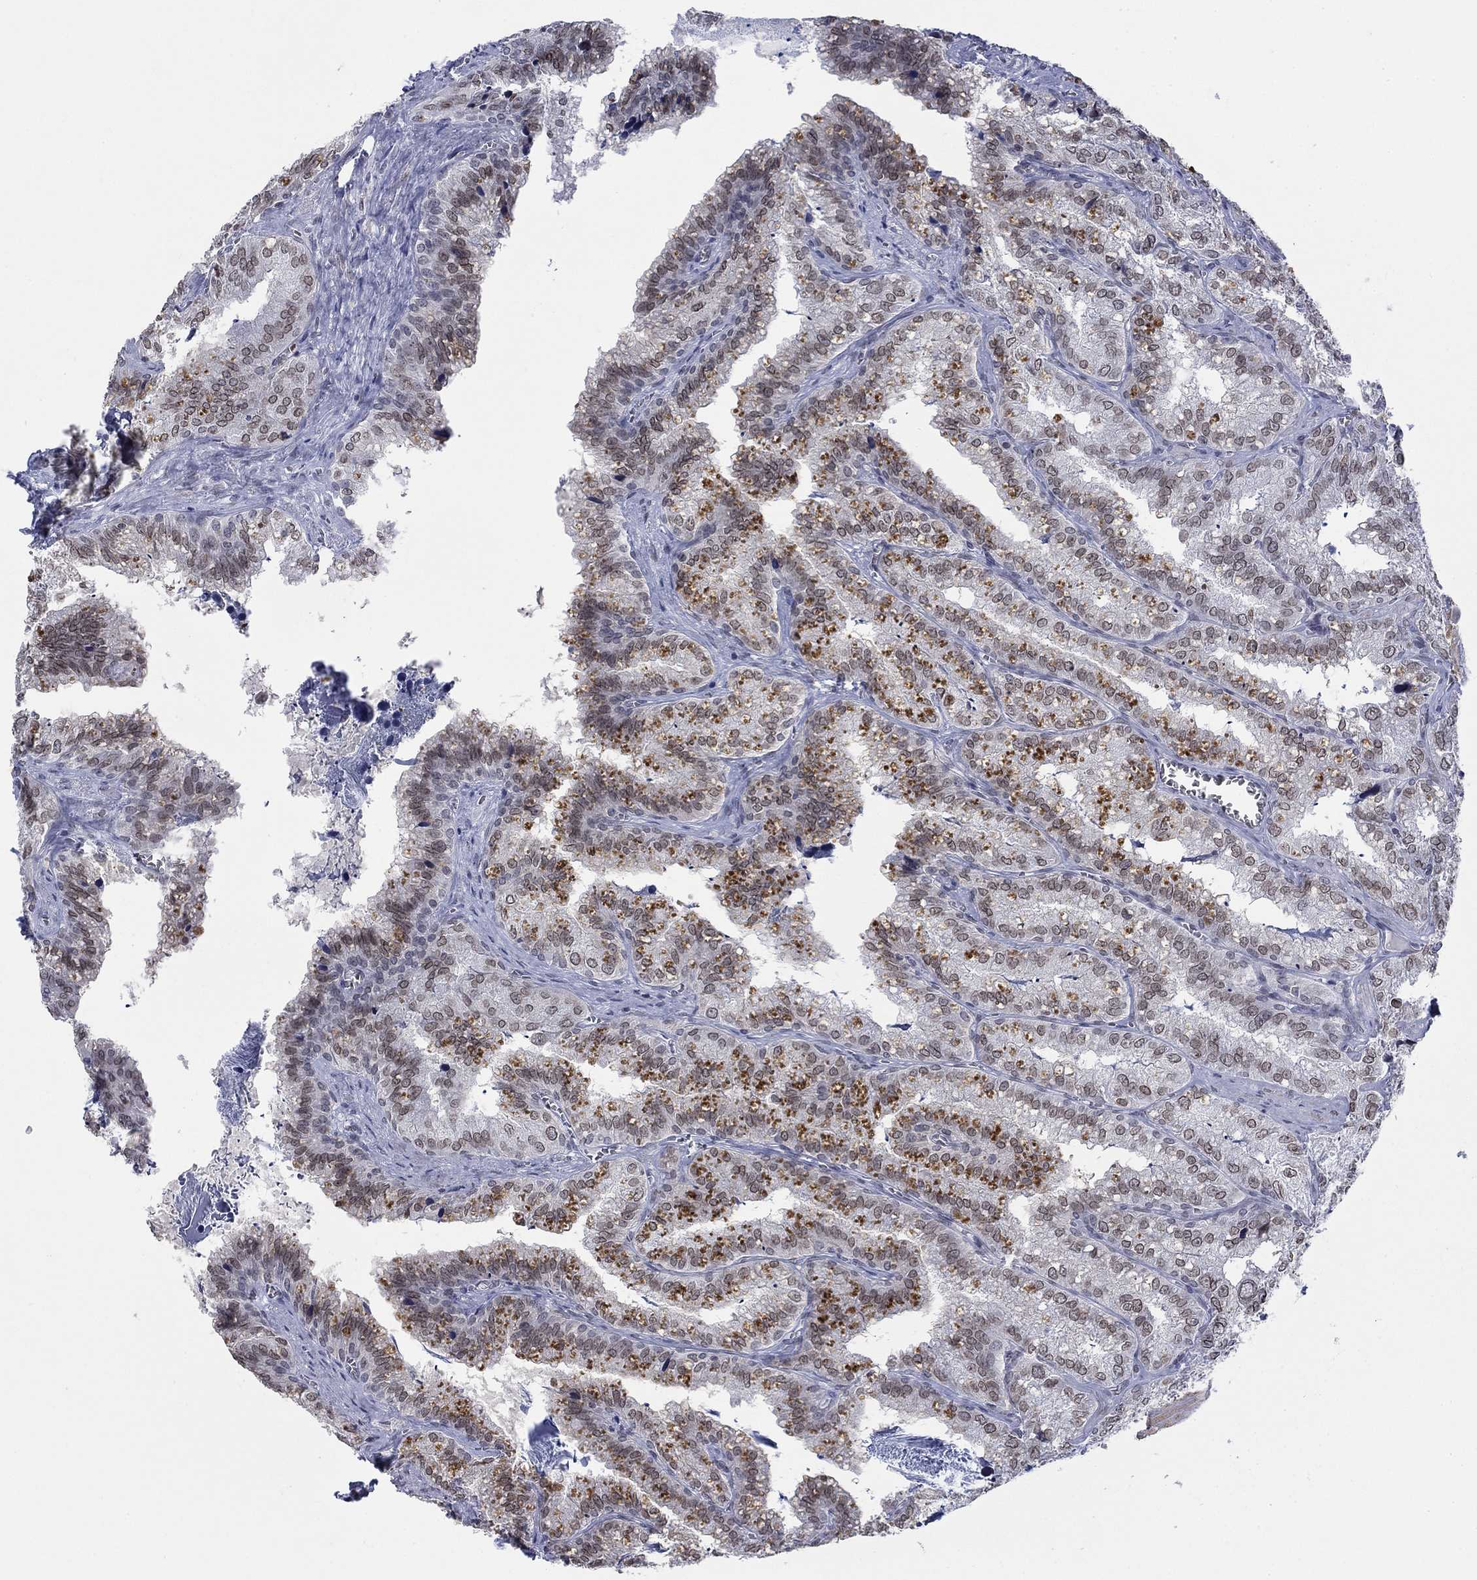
{"staining": {"intensity": "moderate", "quantity": "<25%", "location": "cytoplasmic/membranous,nuclear"}, "tissue": "seminal vesicle", "cell_type": "Glandular cells", "image_type": "normal", "snomed": [{"axis": "morphology", "description": "Normal tissue, NOS"}, {"axis": "topography", "description": "Seminal veicle"}], "caption": "The photomicrograph shows immunohistochemical staining of benign seminal vesicle. There is moderate cytoplasmic/membranous,nuclear expression is appreciated in about <25% of glandular cells.", "gene": "TOR1AIP1", "patient": {"sex": "male", "age": 57}}